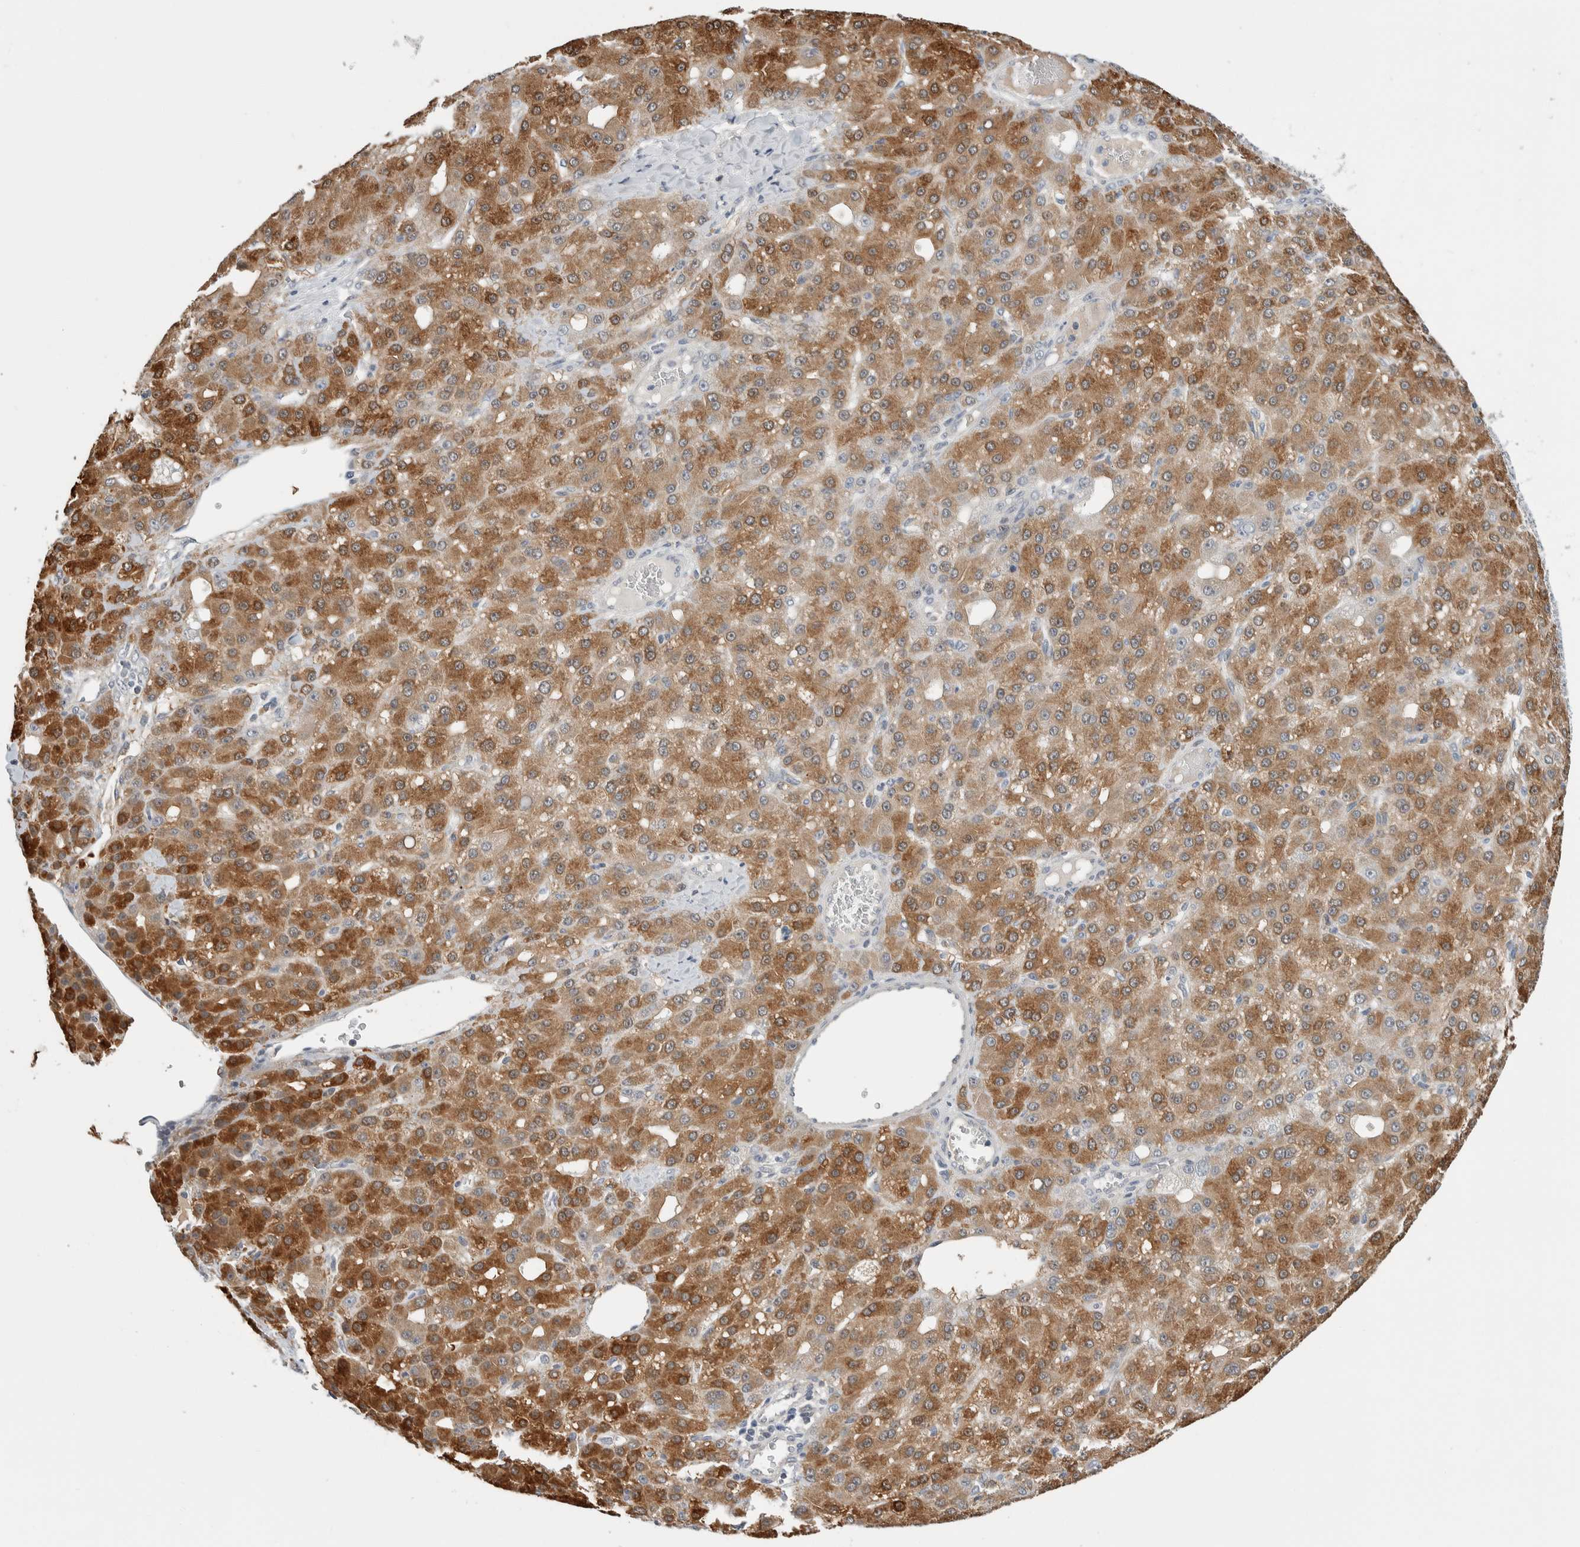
{"staining": {"intensity": "moderate", "quantity": ">75%", "location": "cytoplasmic/membranous"}, "tissue": "liver cancer", "cell_type": "Tumor cells", "image_type": "cancer", "snomed": [{"axis": "morphology", "description": "Carcinoma, Hepatocellular, NOS"}, {"axis": "topography", "description": "Liver"}], "caption": "Immunohistochemistry photomicrograph of human hepatocellular carcinoma (liver) stained for a protein (brown), which displays medium levels of moderate cytoplasmic/membranous expression in approximately >75% of tumor cells.", "gene": "SHPK", "patient": {"sex": "male", "age": 67}}